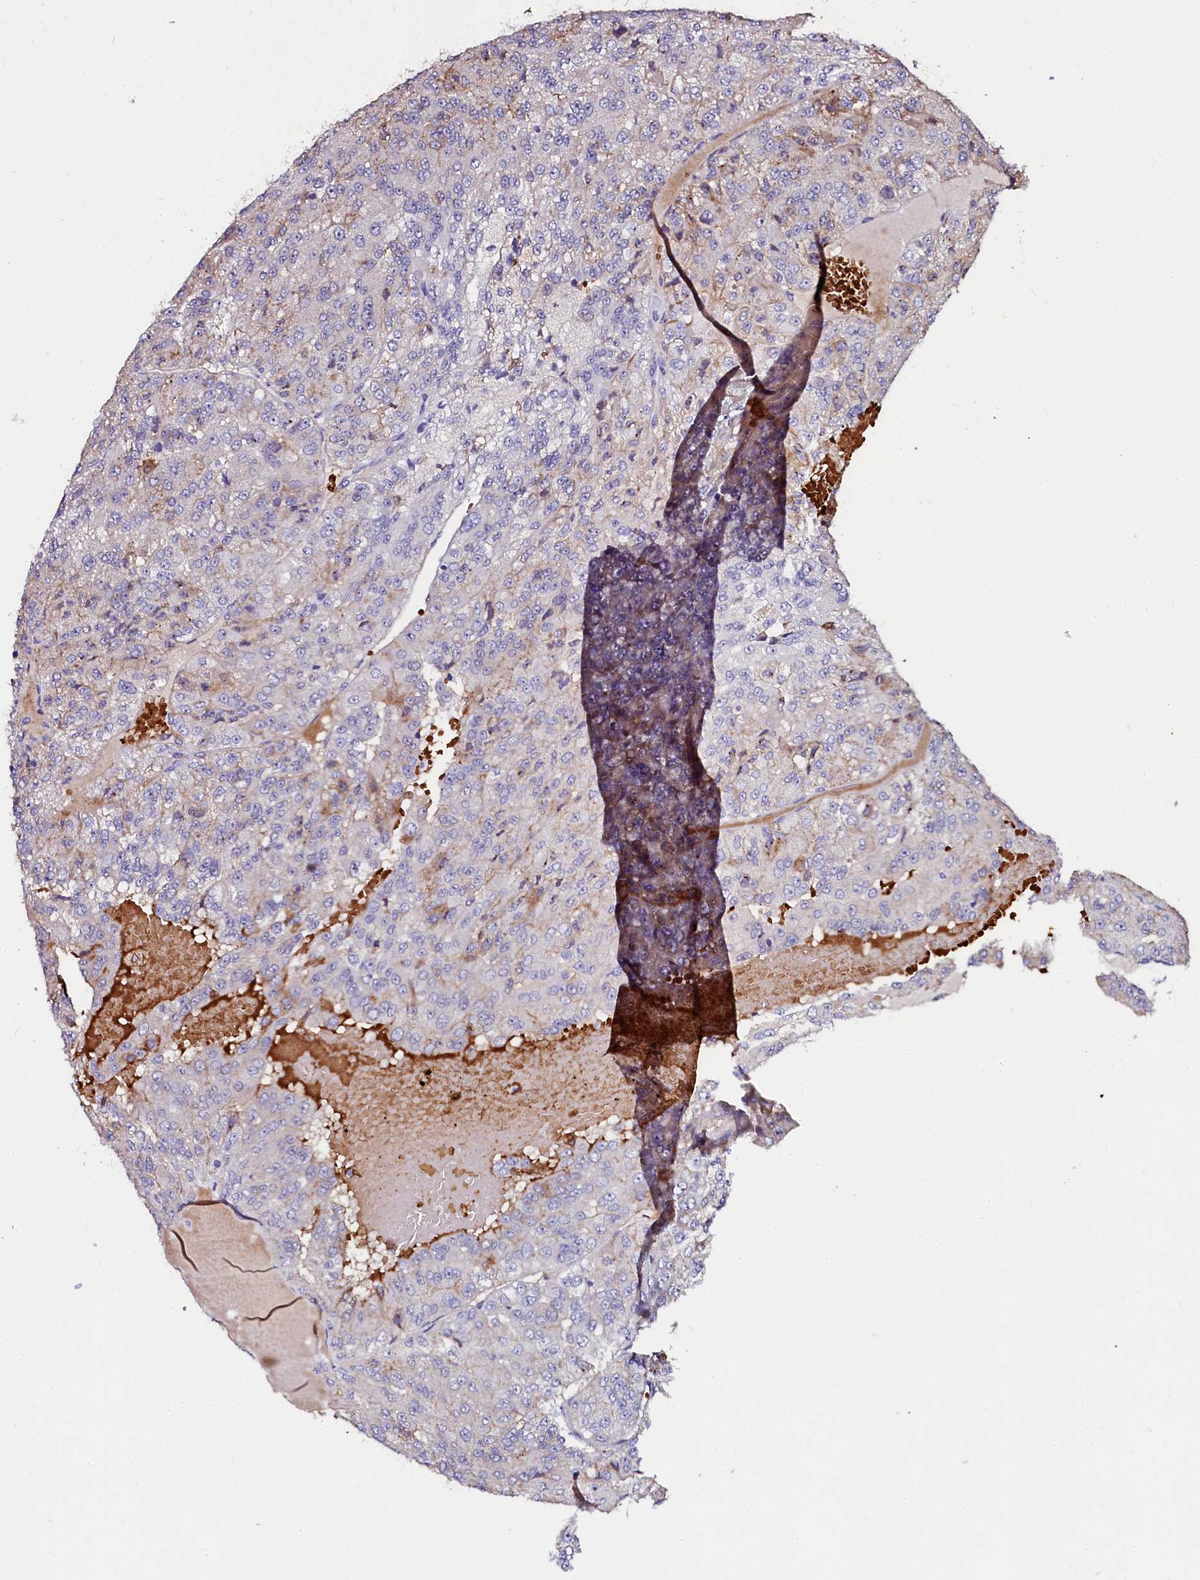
{"staining": {"intensity": "negative", "quantity": "none", "location": "none"}, "tissue": "renal cancer", "cell_type": "Tumor cells", "image_type": "cancer", "snomed": [{"axis": "morphology", "description": "Adenocarcinoma, NOS"}, {"axis": "topography", "description": "Kidney"}], "caption": "A photomicrograph of human renal cancer is negative for staining in tumor cells. Brightfield microscopy of IHC stained with DAB (3,3'-diaminobenzidine) (brown) and hematoxylin (blue), captured at high magnification.", "gene": "CTDSPL2", "patient": {"sex": "female", "age": 63}}